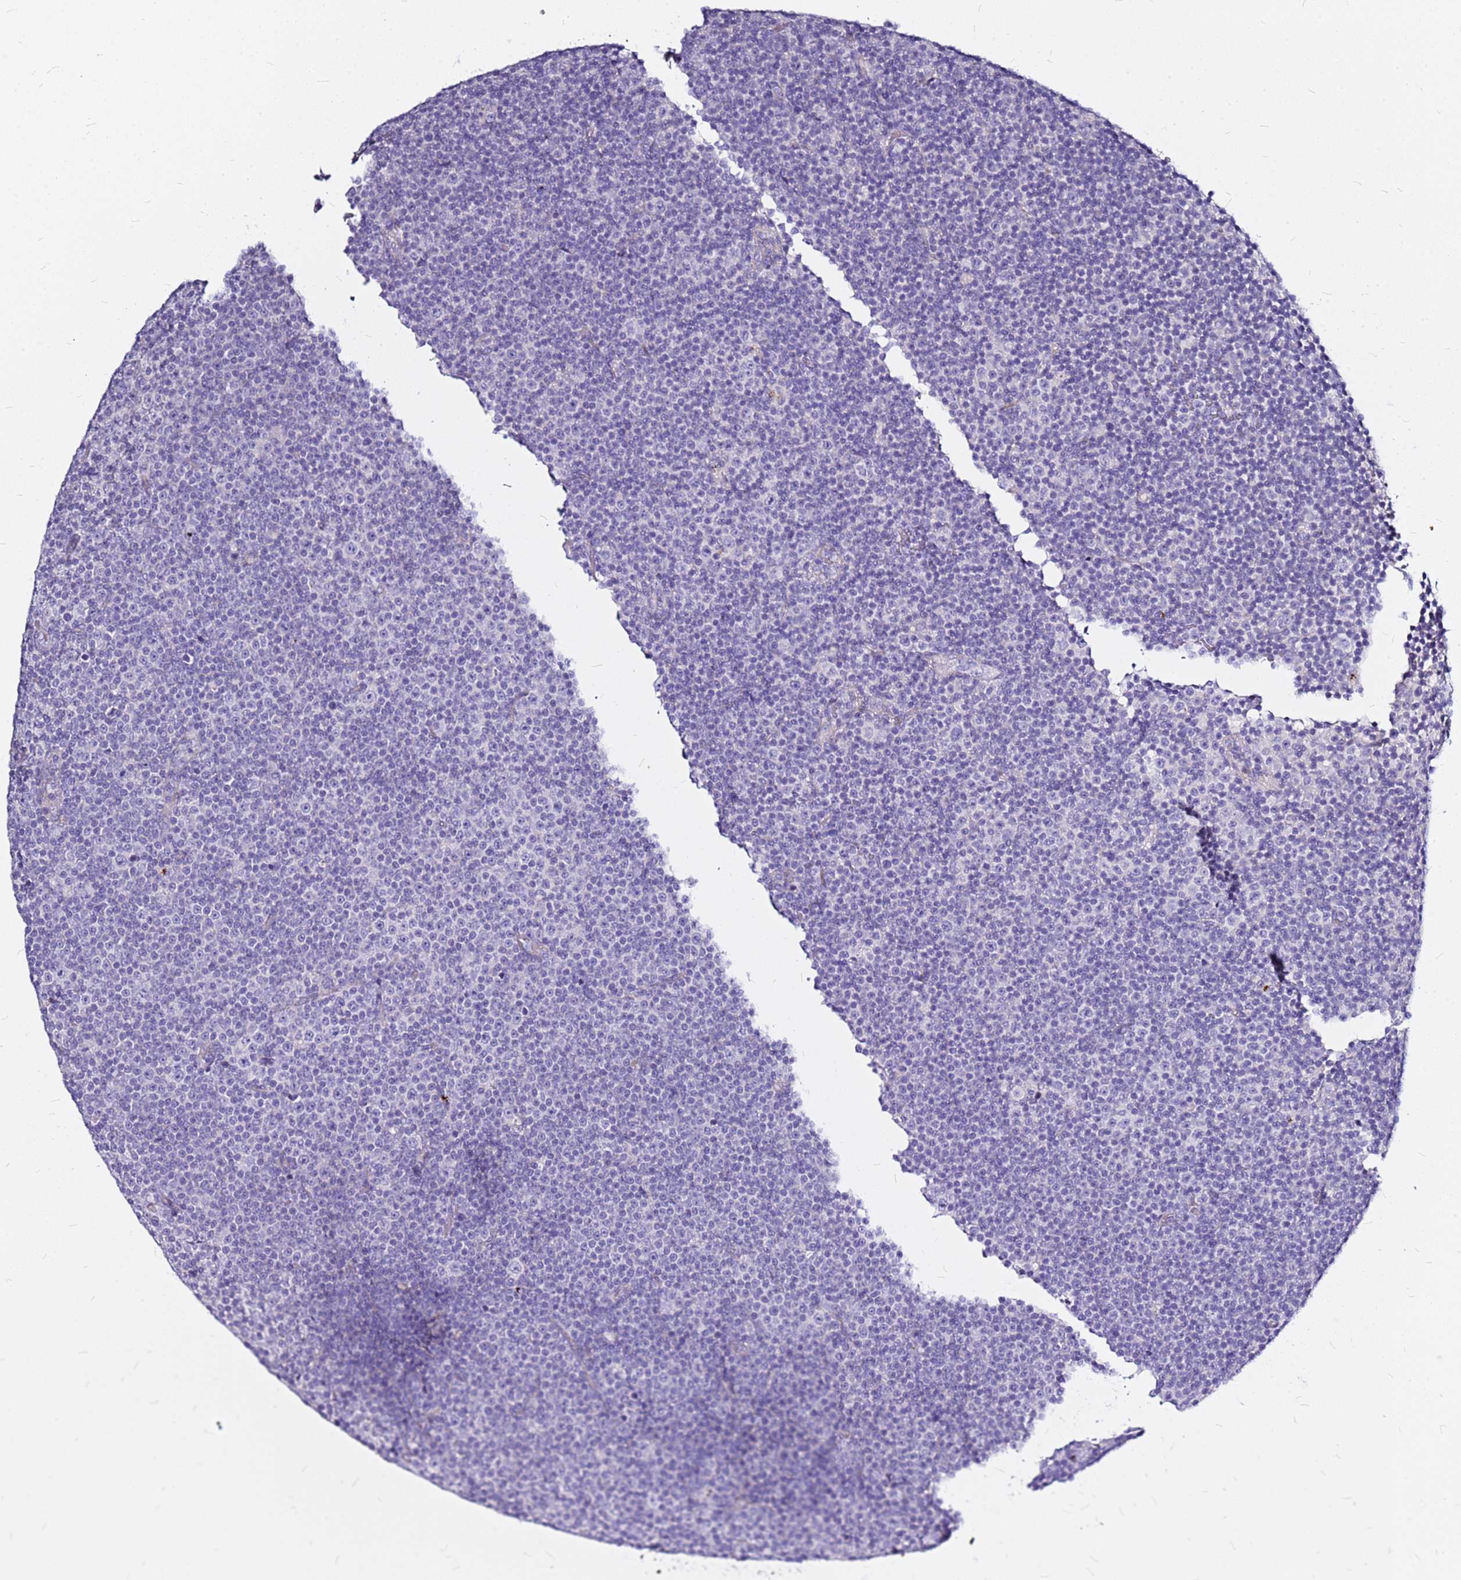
{"staining": {"intensity": "negative", "quantity": "none", "location": "none"}, "tissue": "lymphoma", "cell_type": "Tumor cells", "image_type": "cancer", "snomed": [{"axis": "morphology", "description": "Malignant lymphoma, non-Hodgkin's type, Low grade"}, {"axis": "topography", "description": "Lymph node"}], "caption": "Immunohistochemical staining of lymphoma exhibits no significant staining in tumor cells. (DAB (3,3'-diaminobenzidine) immunohistochemistry with hematoxylin counter stain).", "gene": "CASD1", "patient": {"sex": "female", "age": 67}}